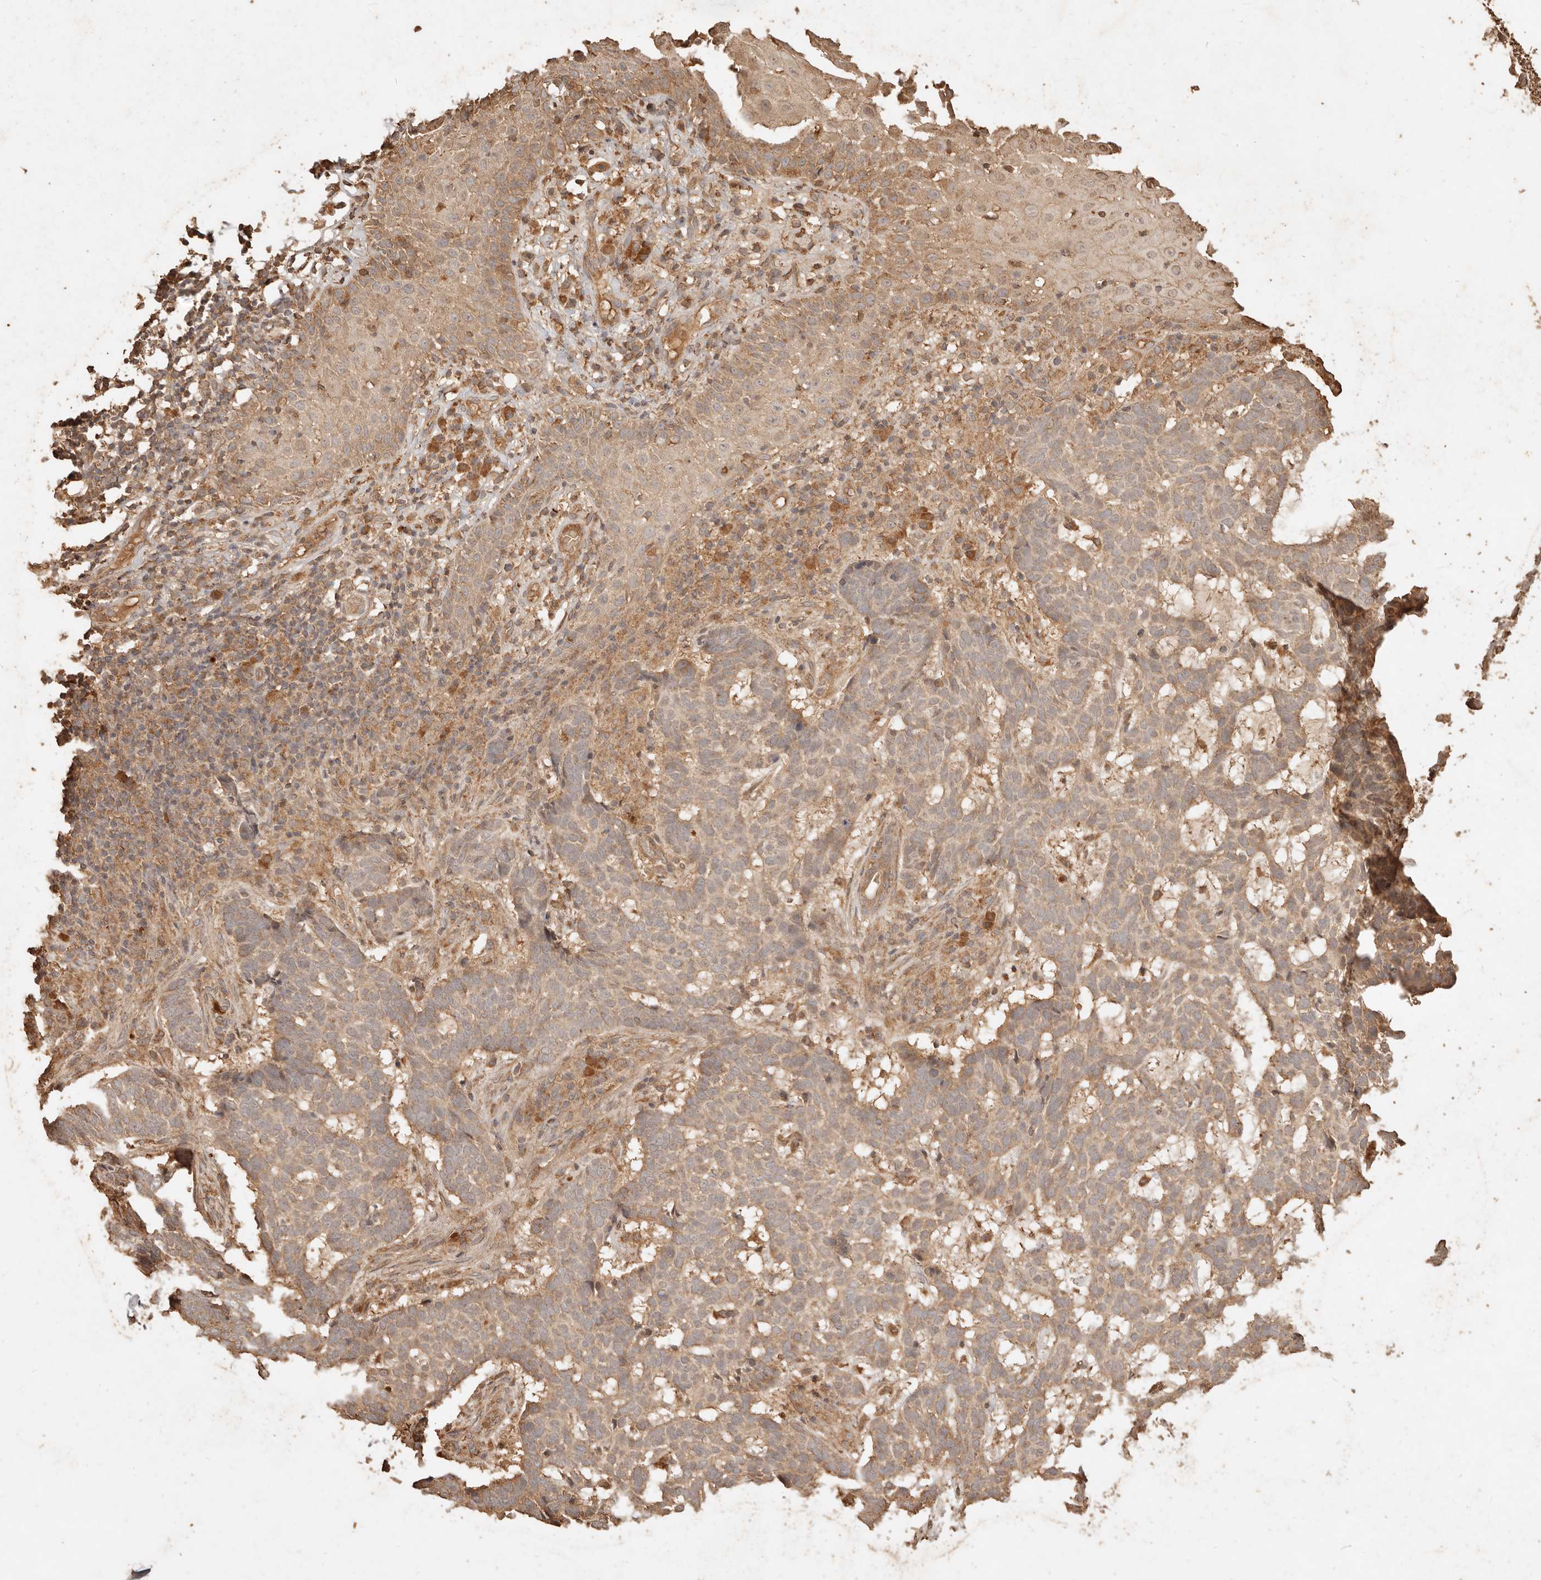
{"staining": {"intensity": "weak", "quantity": ">75%", "location": "cytoplasmic/membranous"}, "tissue": "skin cancer", "cell_type": "Tumor cells", "image_type": "cancer", "snomed": [{"axis": "morphology", "description": "Basal cell carcinoma"}, {"axis": "topography", "description": "Skin"}], "caption": "Immunohistochemistry (IHC) (DAB) staining of basal cell carcinoma (skin) reveals weak cytoplasmic/membranous protein positivity in about >75% of tumor cells.", "gene": "FAM180B", "patient": {"sex": "male", "age": 85}}